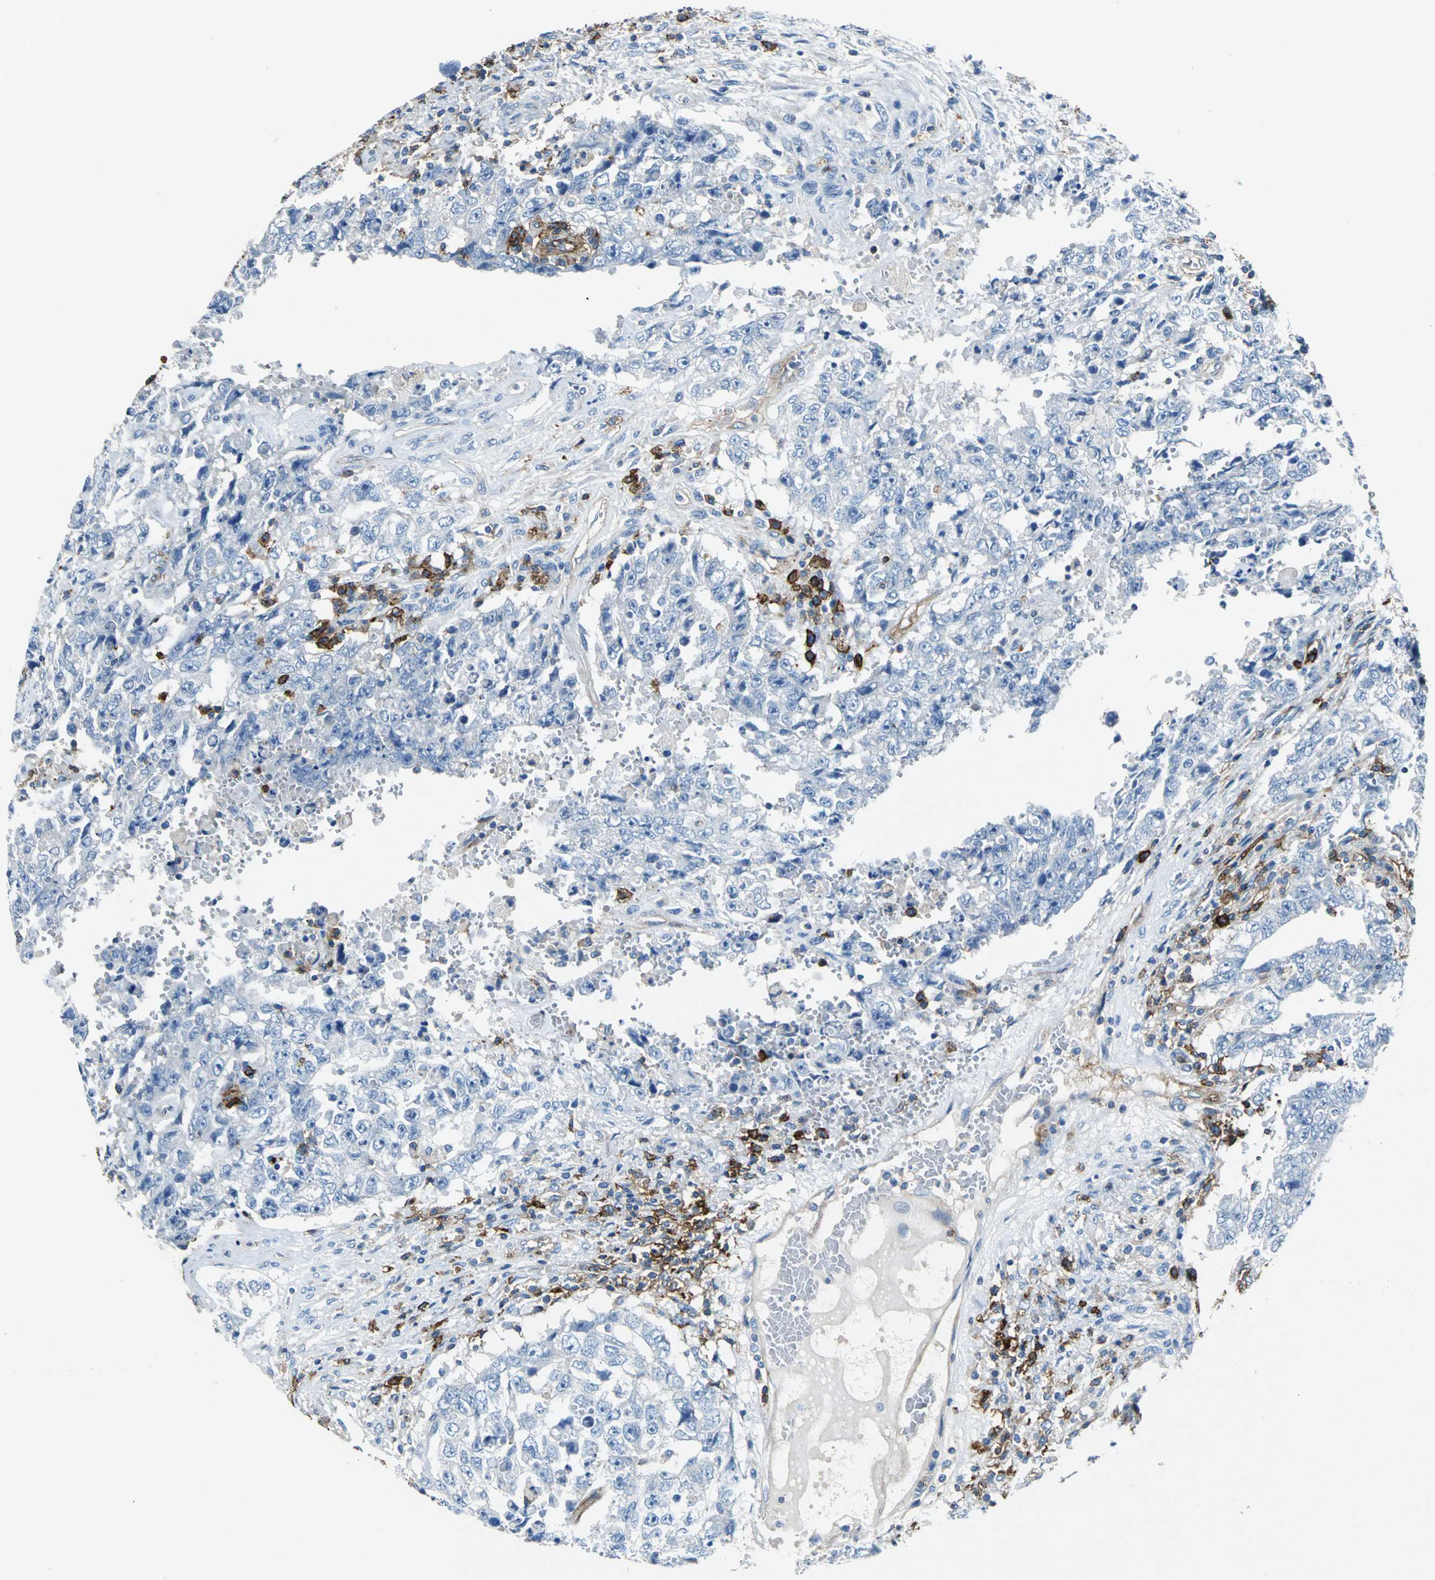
{"staining": {"intensity": "negative", "quantity": "none", "location": "none"}, "tissue": "testis cancer", "cell_type": "Tumor cells", "image_type": "cancer", "snomed": [{"axis": "morphology", "description": "Carcinoma, Embryonal, NOS"}, {"axis": "topography", "description": "Testis"}], "caption": "Testis embryonal carcinoma was stained to show a protein in brown. There is no significant staining in tumor cells.", "gene": "RPS13", "patient": {"sex": "male", "age": 26}}